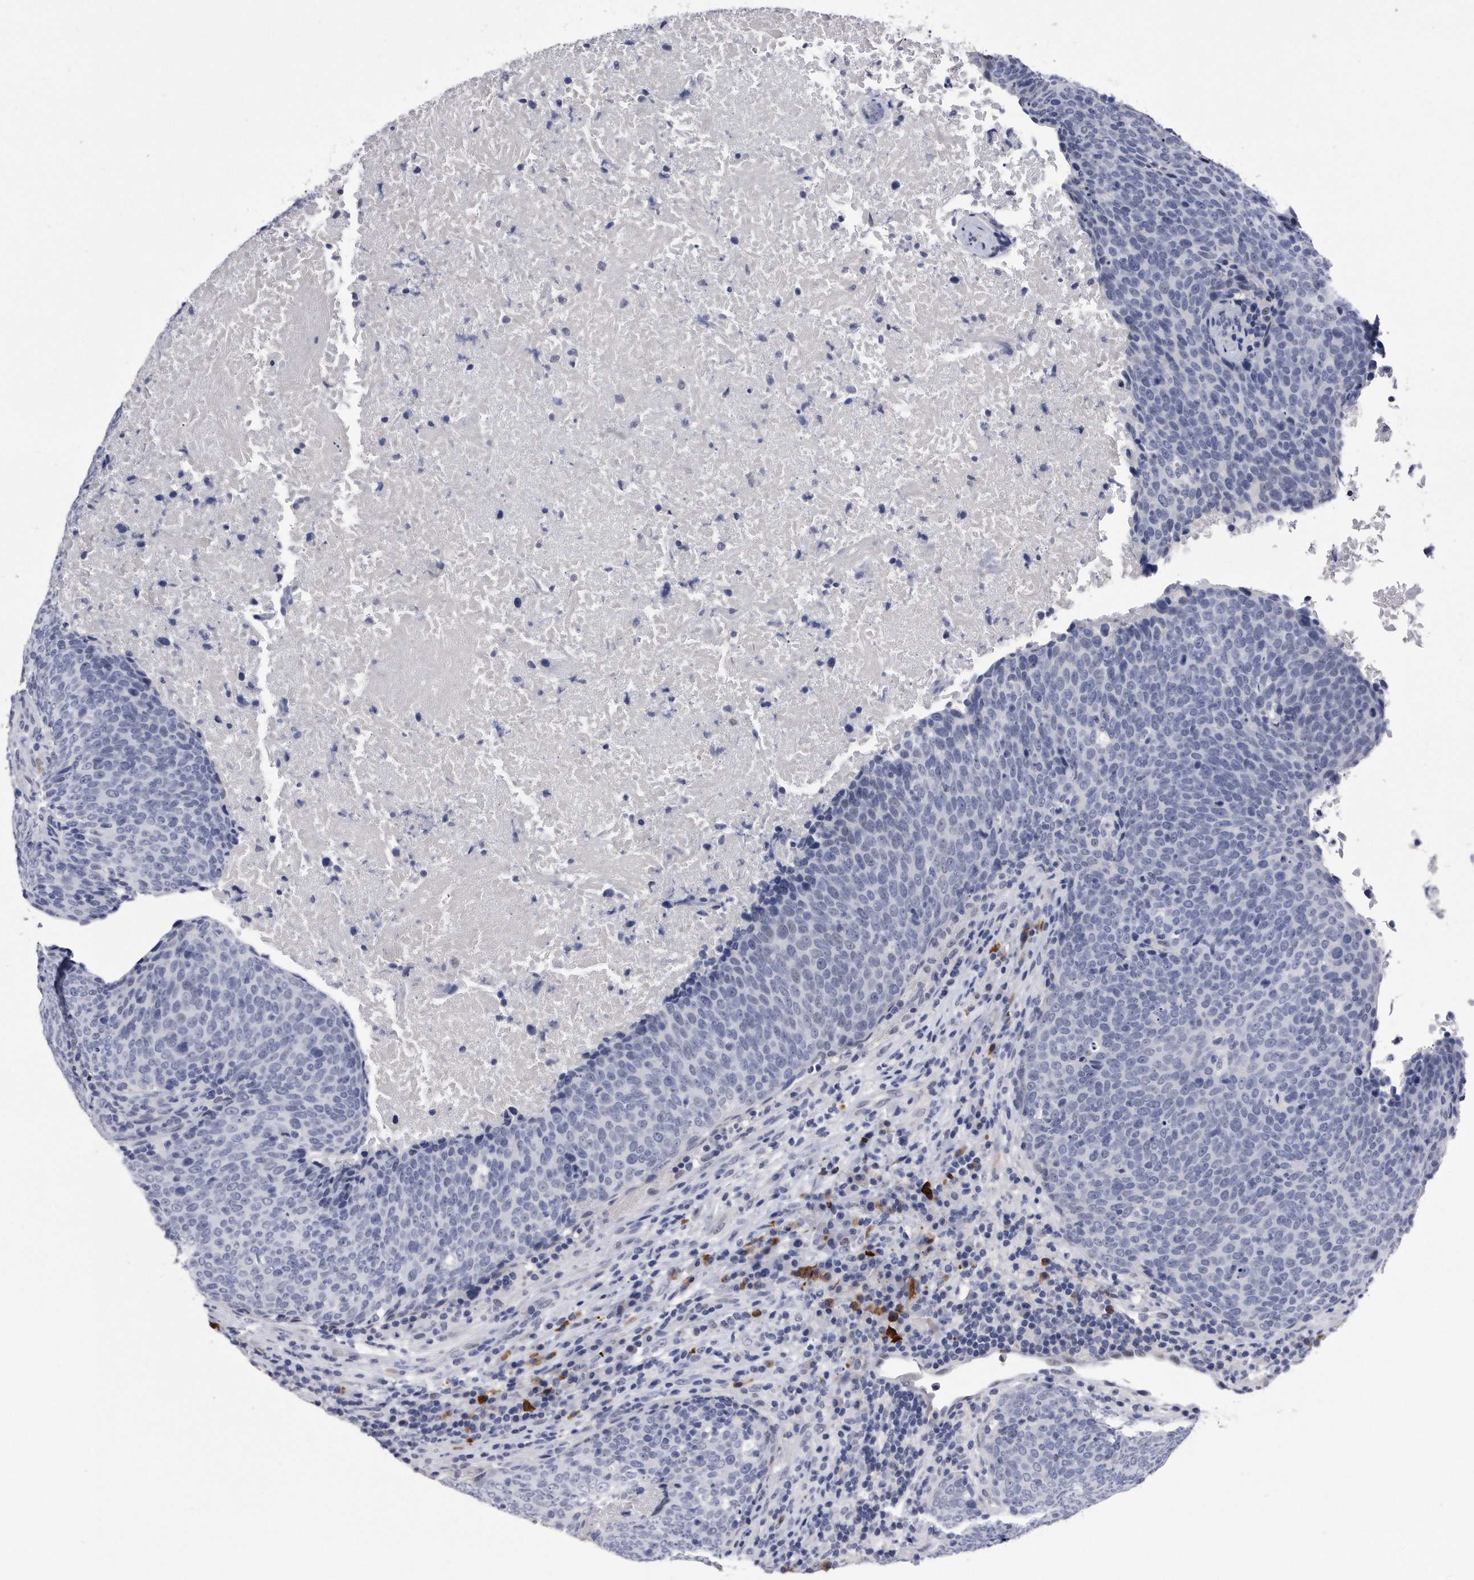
{"staining": {"intensity": "negative", "quantity": "none", "location": "none"}, "tissue": "head and neck cancer", "cell_type": "Tumor cells", "image_type": "cancer", "snomed": [{"axis": "morphology", "description": "Squamous cell carcinoma, NOS"}, {"axis": "morphology", "description": "Squamous cell carcinoma, metastatic, NOS"}, {"axis": "topography", "description": "Lymph node"}, {"axis": "topography", "description": "Head-Neck"}], "caption": "This is an IHC micrograph of head and neck squamous cell carcinoma. There is no positivity in tumor cells.", "gene": "KCTD8", "patient": {"sex": "male", "age": 62}}